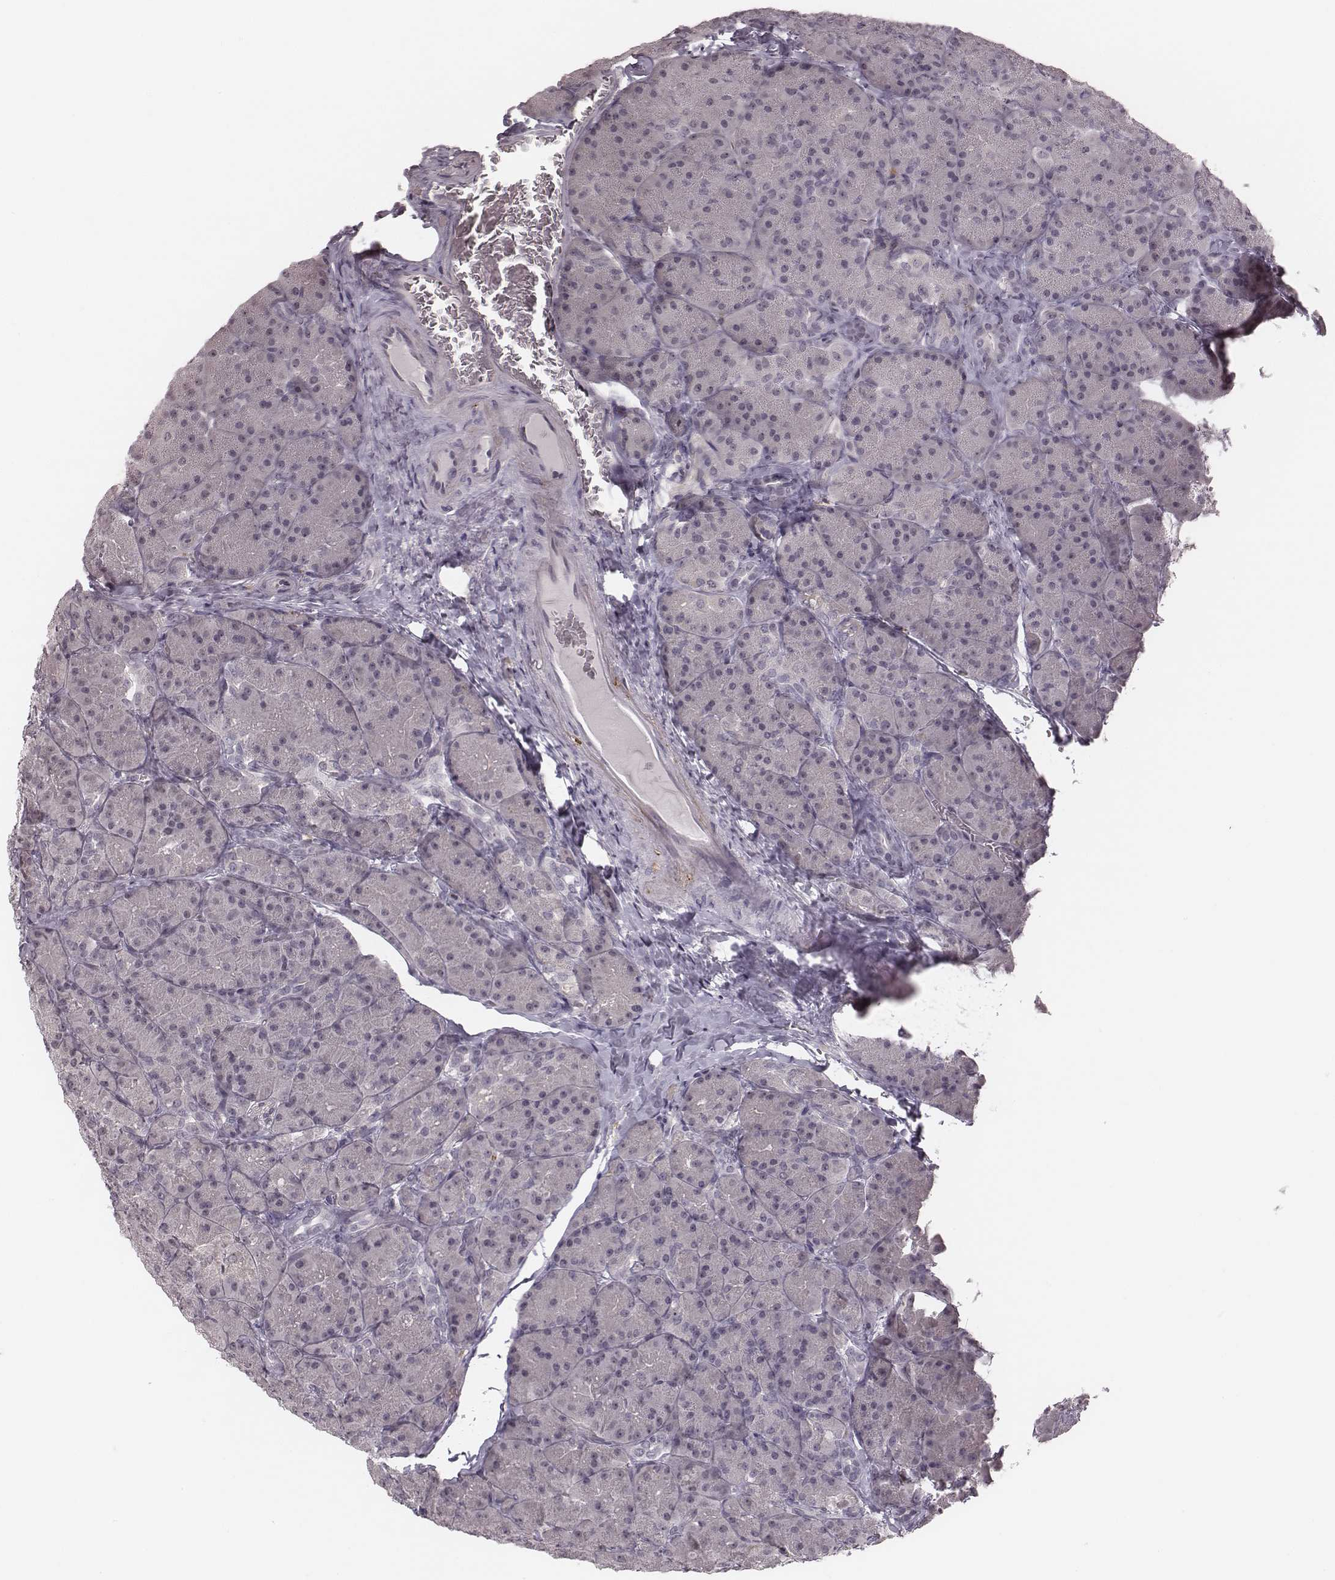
{"staining": {"intensity": "negative", "quantity": "none", "location": "none"}, "tissue": "pancreas", "cell_type": "Exocrine glandular cells", "image_type": "normal", "snomed": [{"axis": "morphology", "description": "Normal tissue, NOS"}, {"axis": "topography", "description": "Pancreas"}], "caption": "DAB immunohistochemical staining of normal human pancreas reveals no significant positivity in exocrine glandular cells.", "gene": "RPGRIP1", "patient": {"sex": "male", "age": 57}}